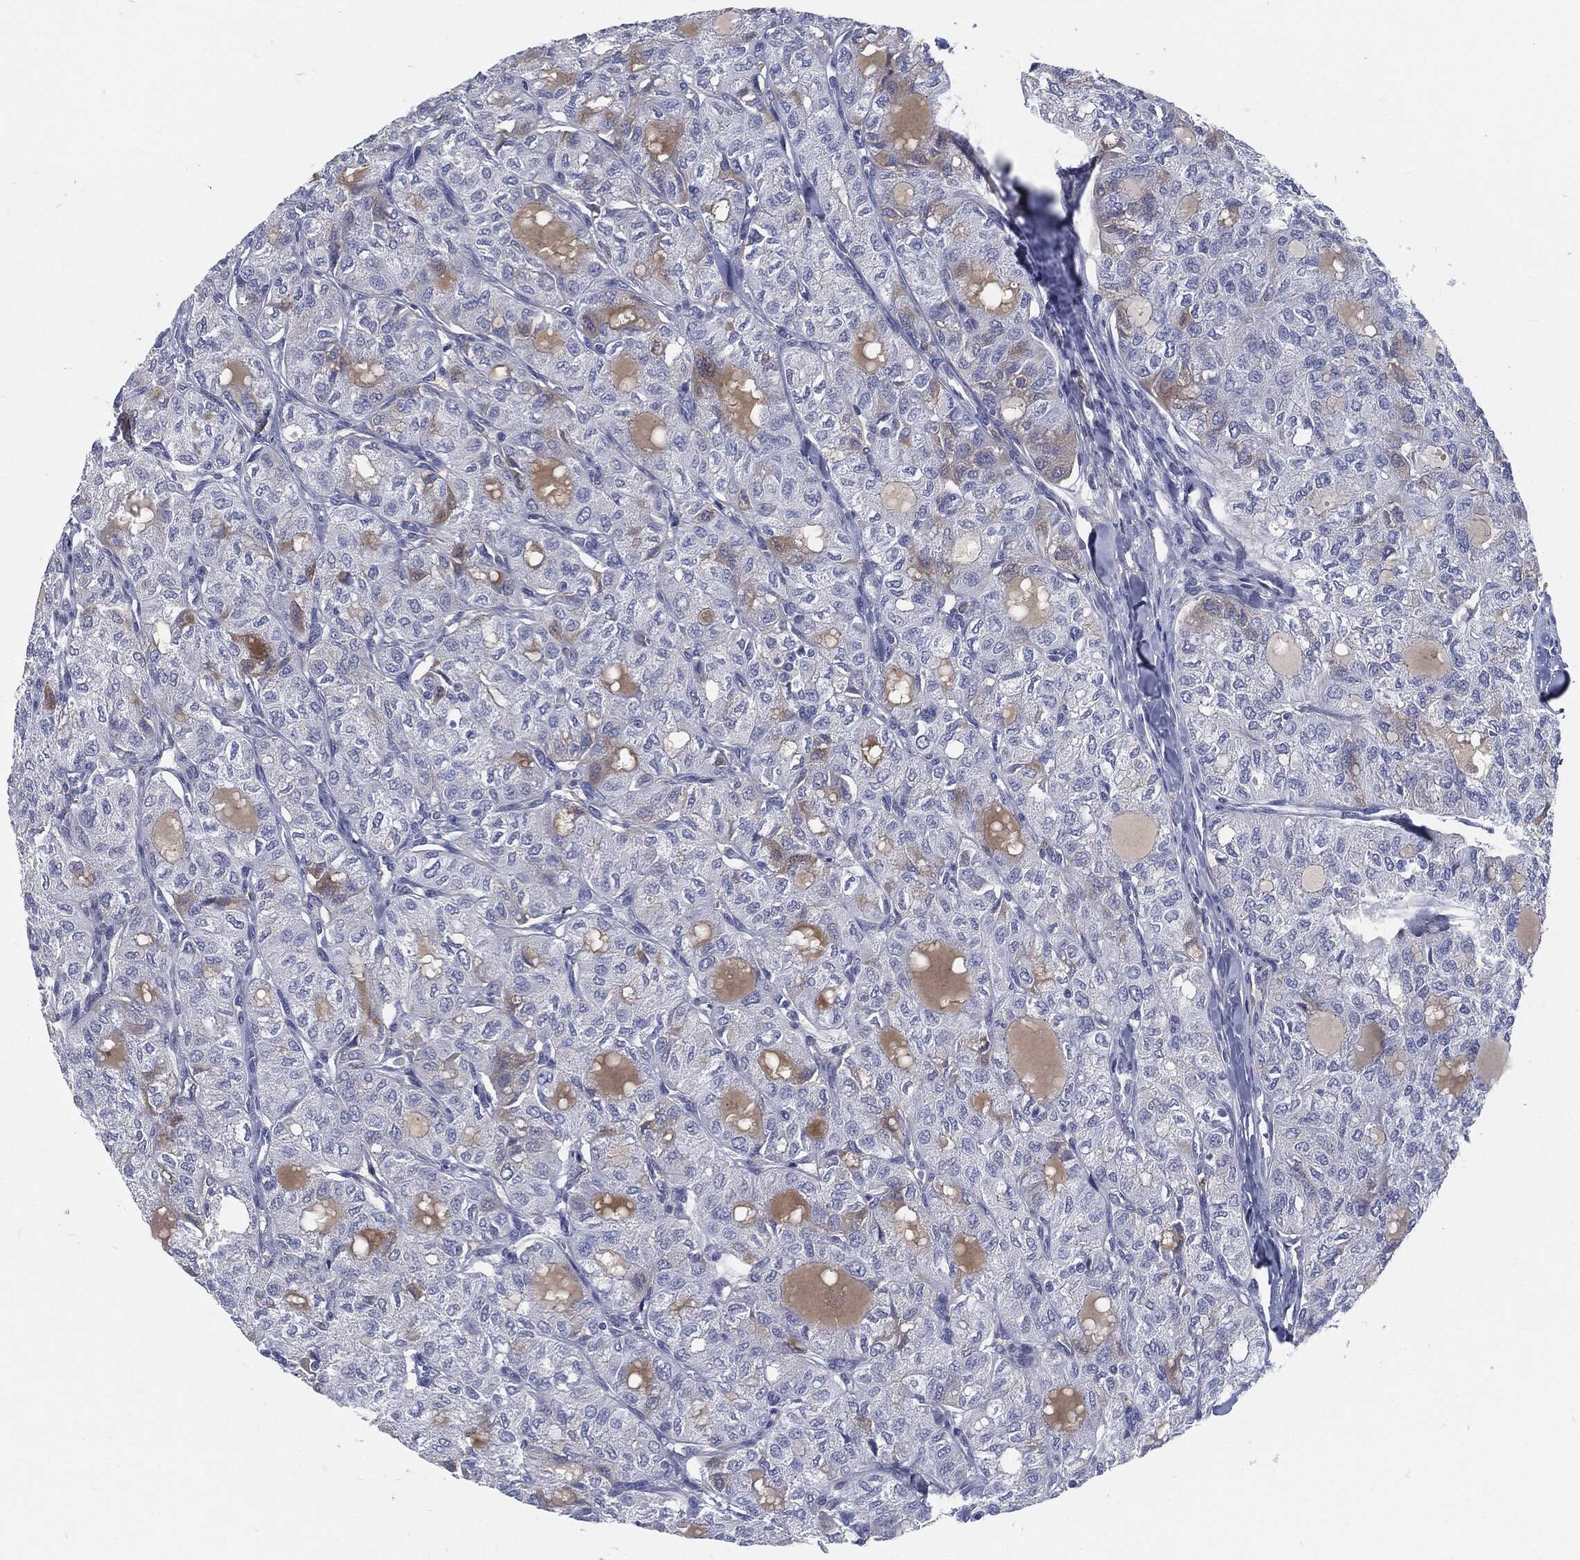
{"staining": {"intensity": "negative", "quantity": "none", "location": "none"}, "tissue": "thyroid cancer", "cell_type": "Tumor cells", "image_type": "cancer", "snomed": [{"axis": "morphology", "description": "Follicular adenoma carcinoma, NOS"}, {"axis": "topography", "description": "Thyroid gland"}], "caption": "Immunohistochemical staining of thyroid follicular adenoma carcinoma displays no significant staining in tumor cells. (Brightfield microscopy of DAB (3,3'-diaminobenzidine) IHC at high magnification).", "gene": "MST1", "patient": {"sex": "male", "age": 75}}